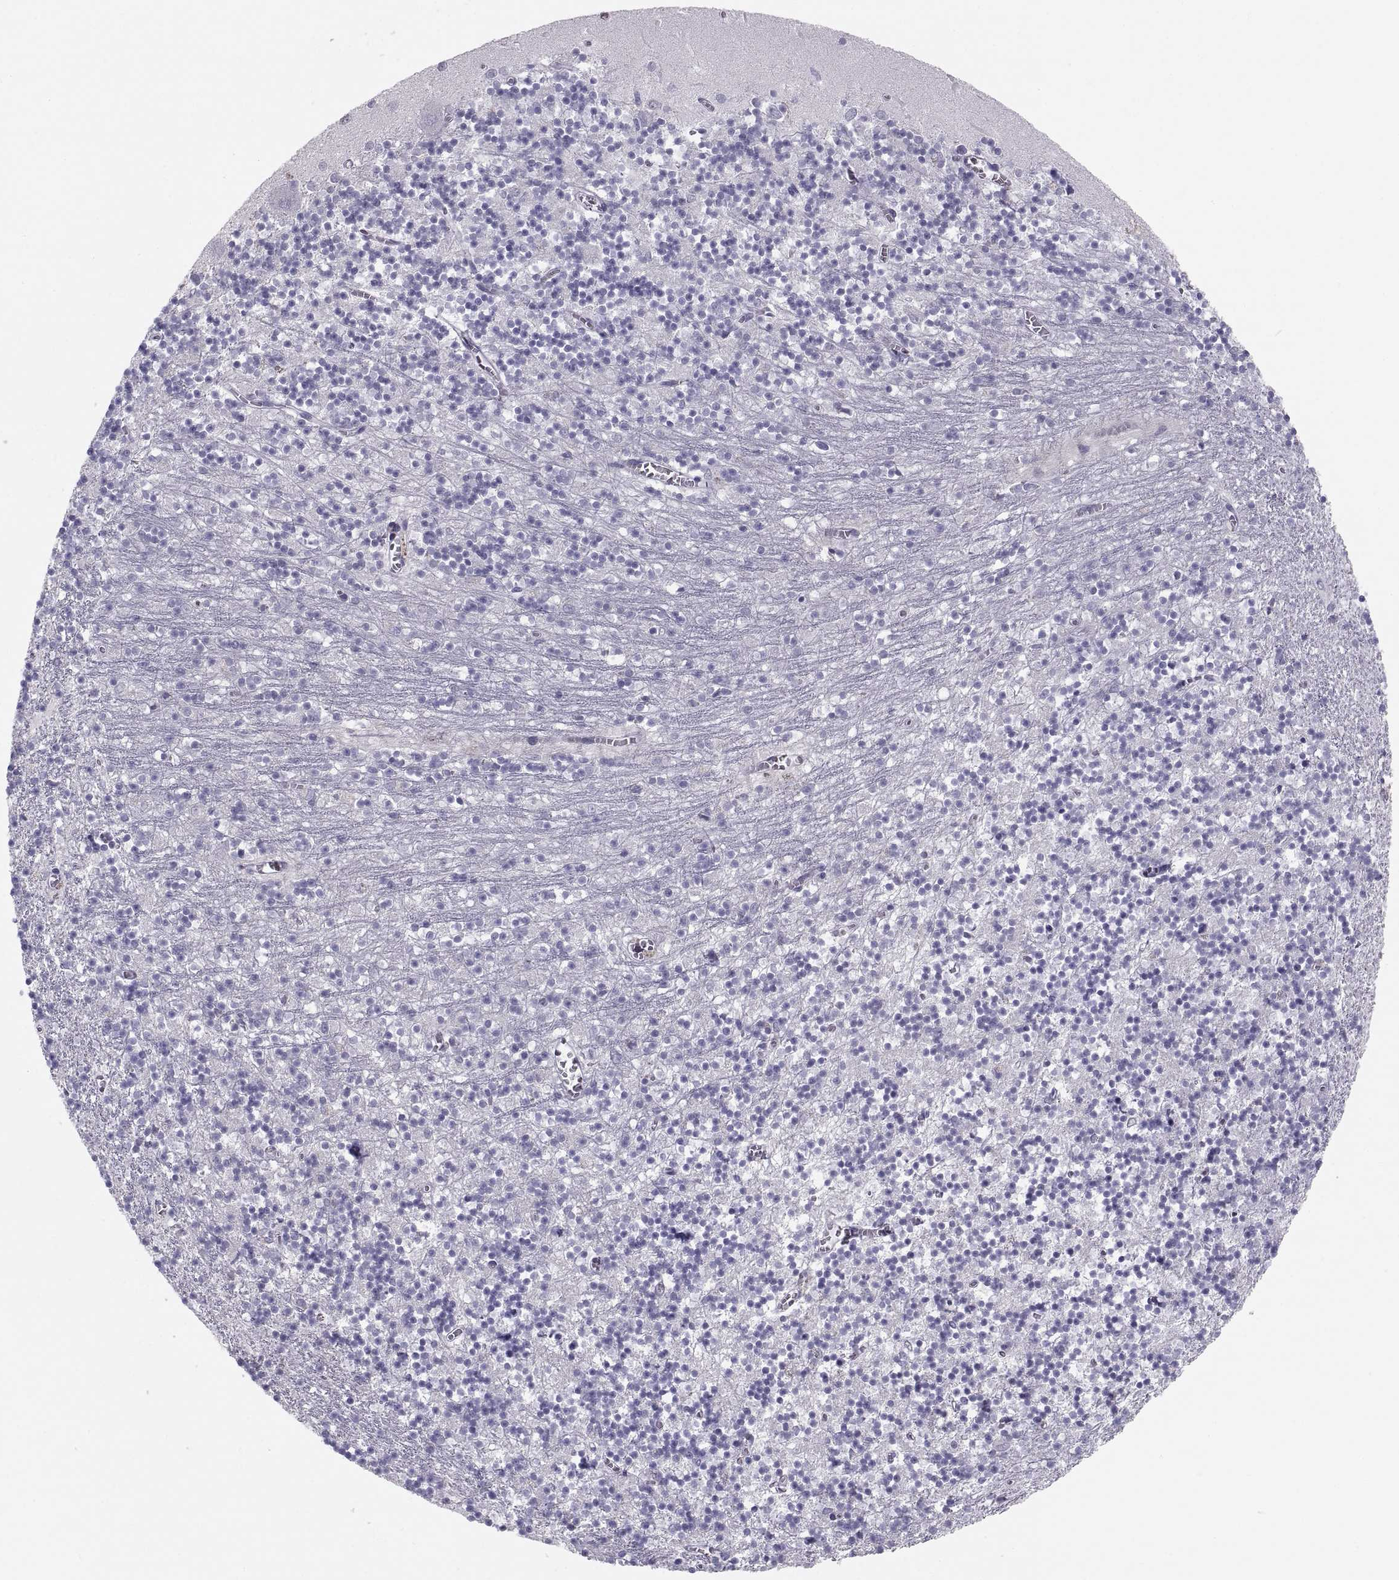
{"staining": {"intensity": "negative", "quantity": "none", "location": "none"}, "tissue": "cerebellum", "cell_type": "Cells in granular layer", "image_type": "normal", "snomed": [{"axis": "morphology", "description": "Normal tissue, NOS"}, {"axis": "topography", "description": "Cerebellum"}], "caption": "Cerebellum stained for a protein using immunohistochemistry exhibits no positivity cells in granular layer.", "gene": "MAGEB2", "patient": {"sex": "female", "age": 64}}